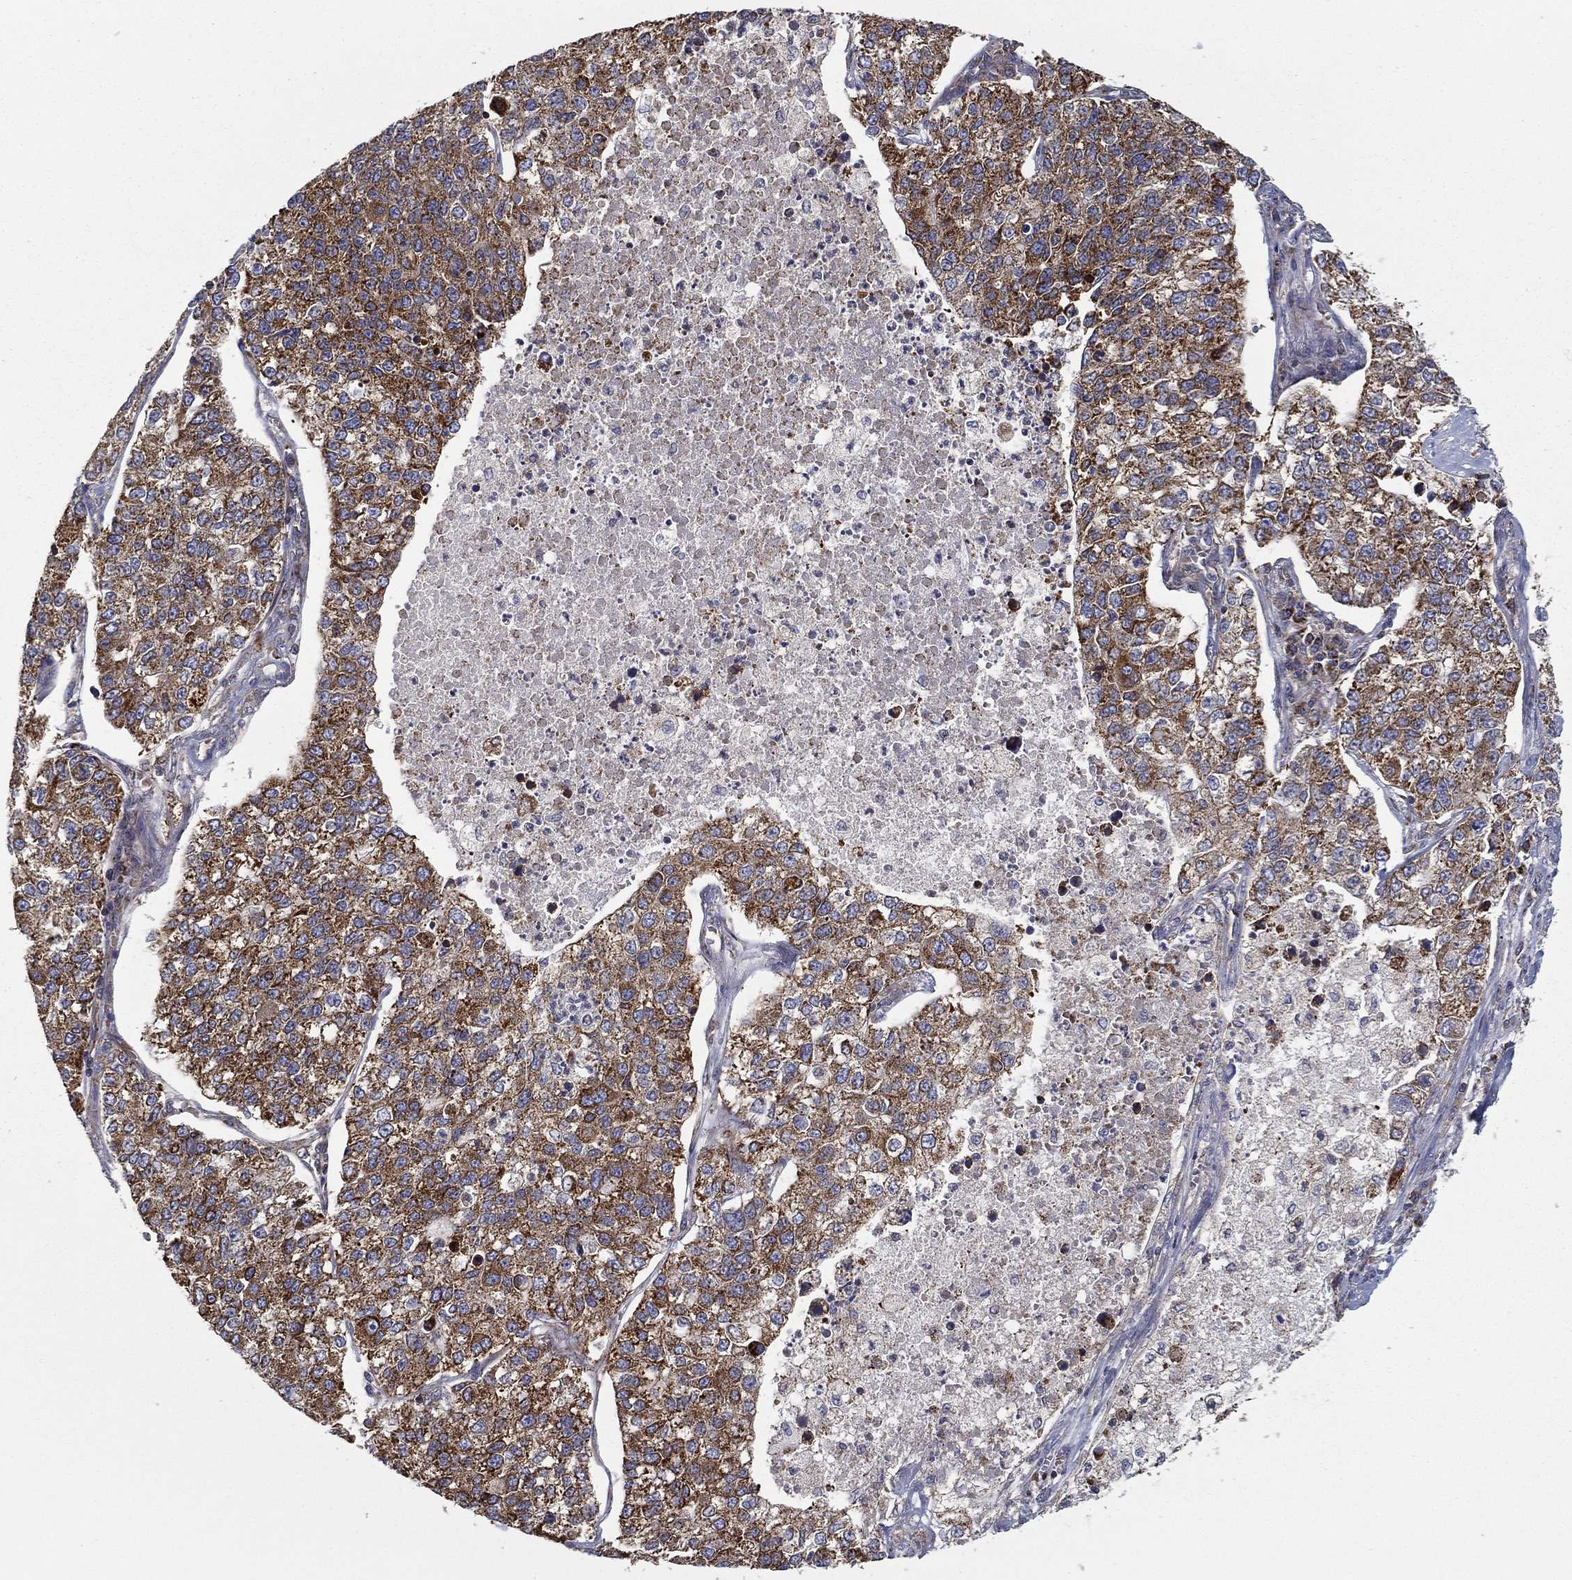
{"staining": {"intensity": "moderate", "quantity": ">75%", "location": "cytoplasmic/membranous"}, "tissue": "lung cancer", "cell_type": "Tumor cells", "image_type": "cancer", "snomed": [{"axis": "morphology", "description": "Adenocarcinoma, NOS"}, {"axis": "topography", "description": "Lung"}], "caption": "This is an image of IHC staining of lung adenocarcinoma, which shows moderate staining in the cytoplasmic/membranous of tumor cells.", "gene": "MT-CYB", "patient": {"sex": "male", "age": 49}}